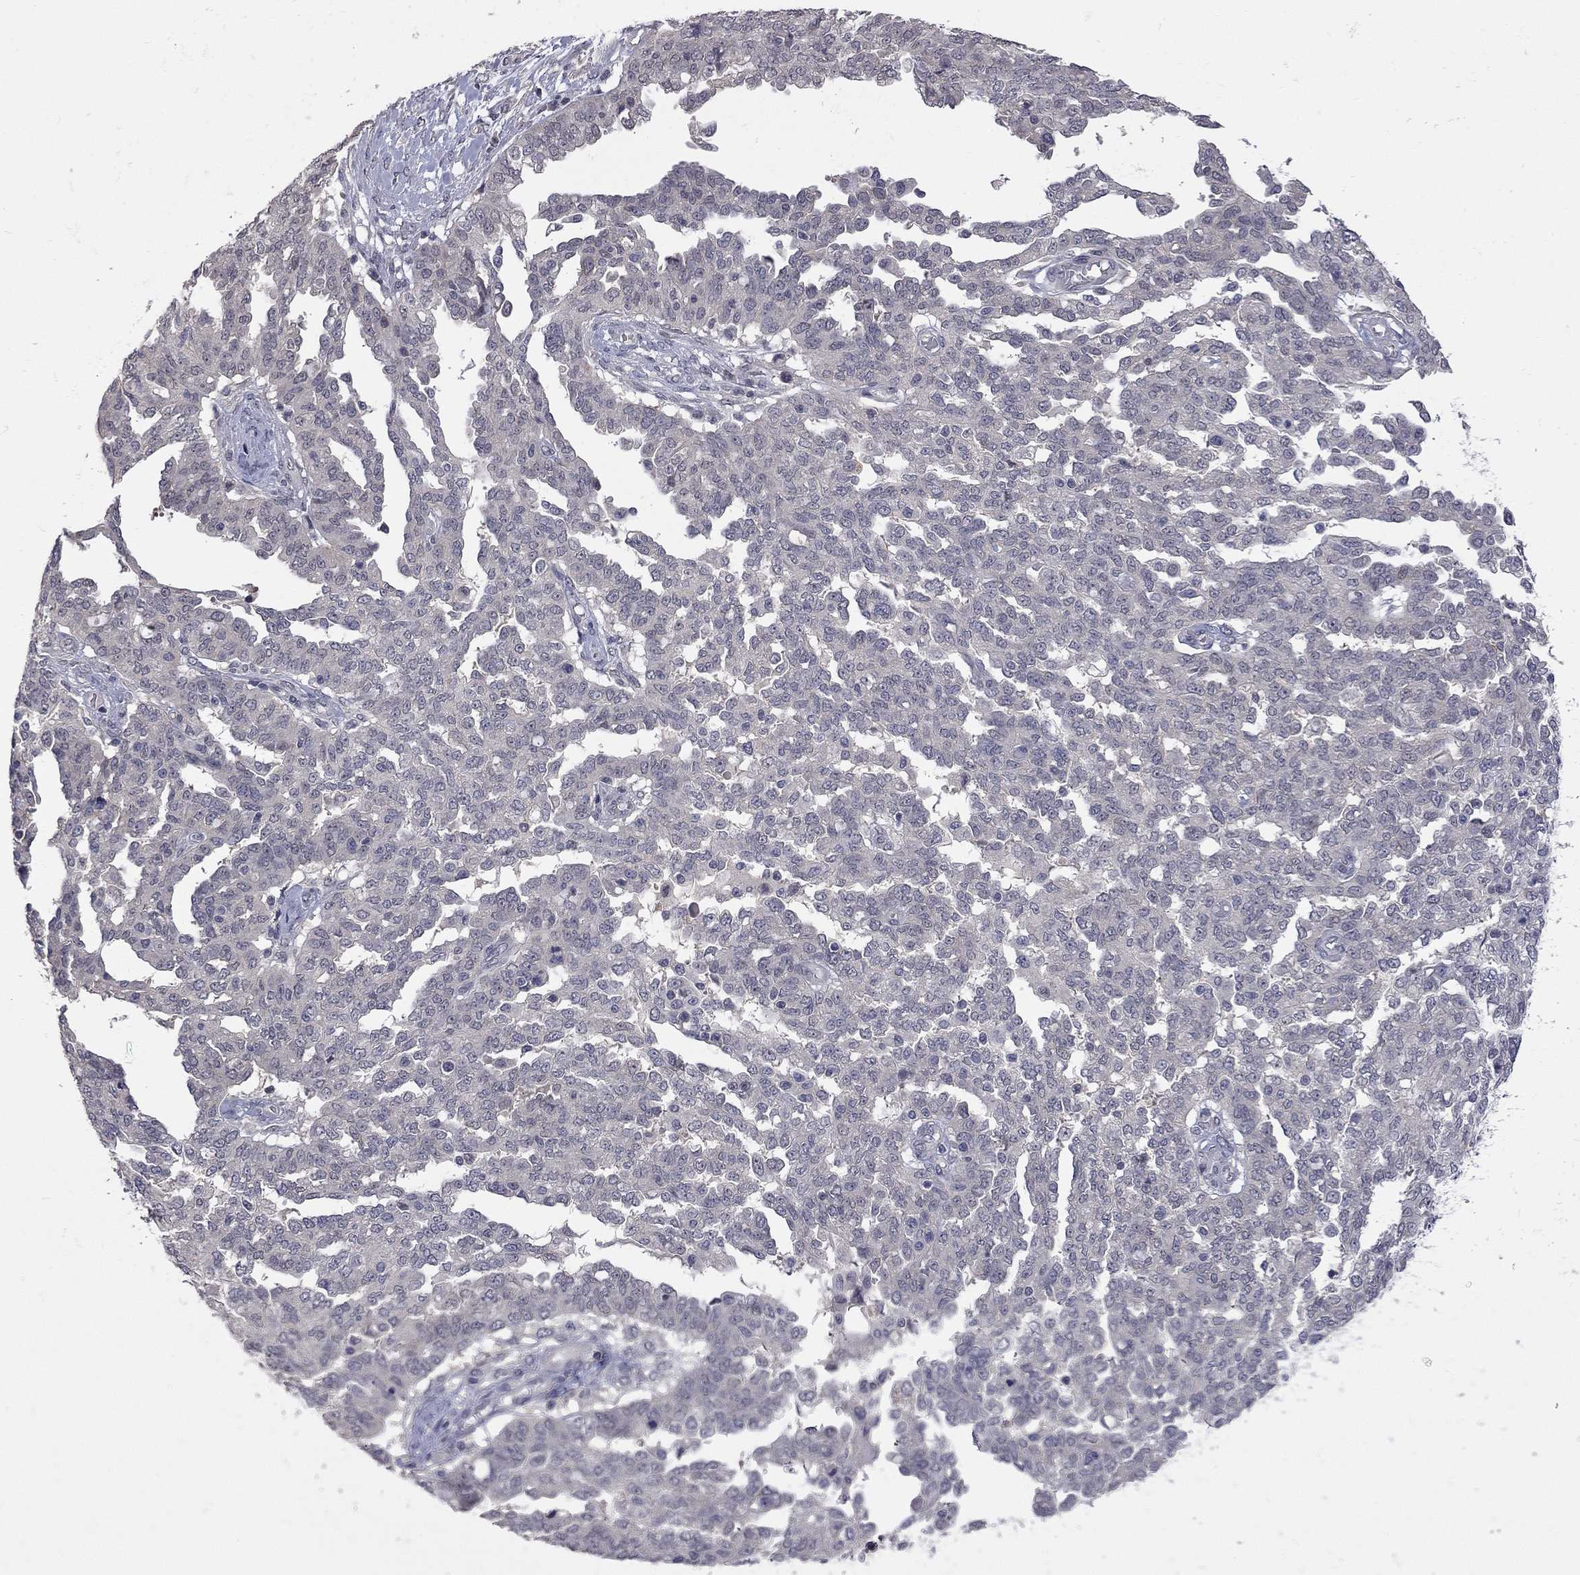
{"staining": {"intensity": "negative", "quantity": "none", "location": "none"}, "tissue": "ovarian cancer", "cell_type": "Tumor cells", "image_type": "cancer", "snomed": [{"axis": "morphology", "description": "Cystadenocarcinoma, serous, NOS"}, {"axis": "topography", "description": "Ovary"}], "caption": "The IHC image has no significant positivity in tumor cells of ovarian cancer (serous cystadenocarcinoma) tissue. (Brightfield microscopy of DAB (3,3'-diaminobenzidine) immunohistochemistry (IHC) at high magnification).", "gene": "FABP12", "patient": {"sex": "female", "age": 67}}